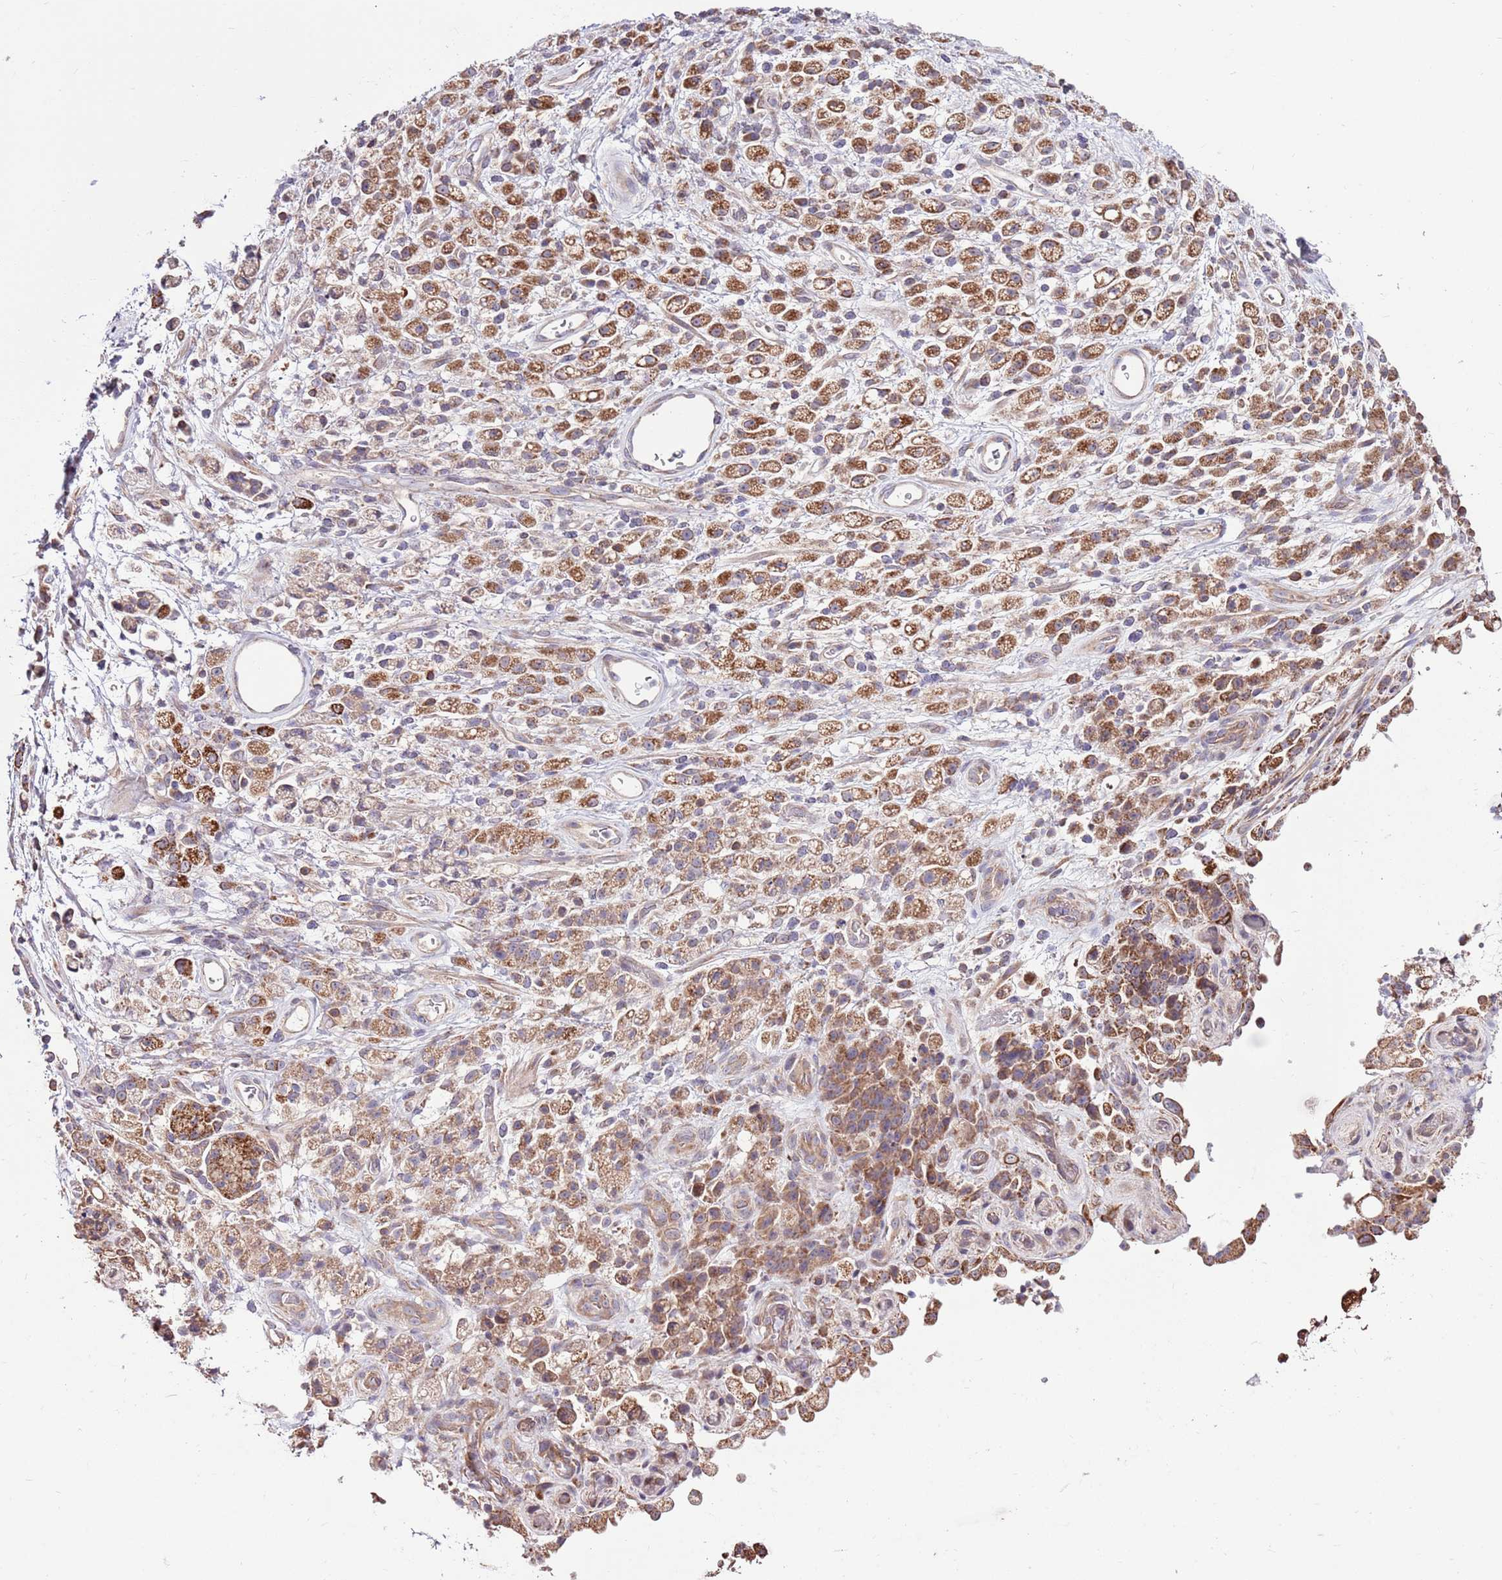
{"staining": {"intensity": "moderate", "quantity": ">75%", "location": "cytoplasmic/membranous"}, "tissue": "stomach cancer", "cell_type": "Tumor cells", "image_type": "cancer", "snomed": [{"axis": "morphology", "description": "Adenocarcinoma, NOS"}, {"axis": "topography", "description": "Stomach"}], "caption": "The image reveals a brown stain indicating the presence of a protein in the cytoplasmic/membranous of tumor cells in stomach adenocarcinoma.", "gene": "SMG1", "patient": {"sex": "female", "age": 60}}